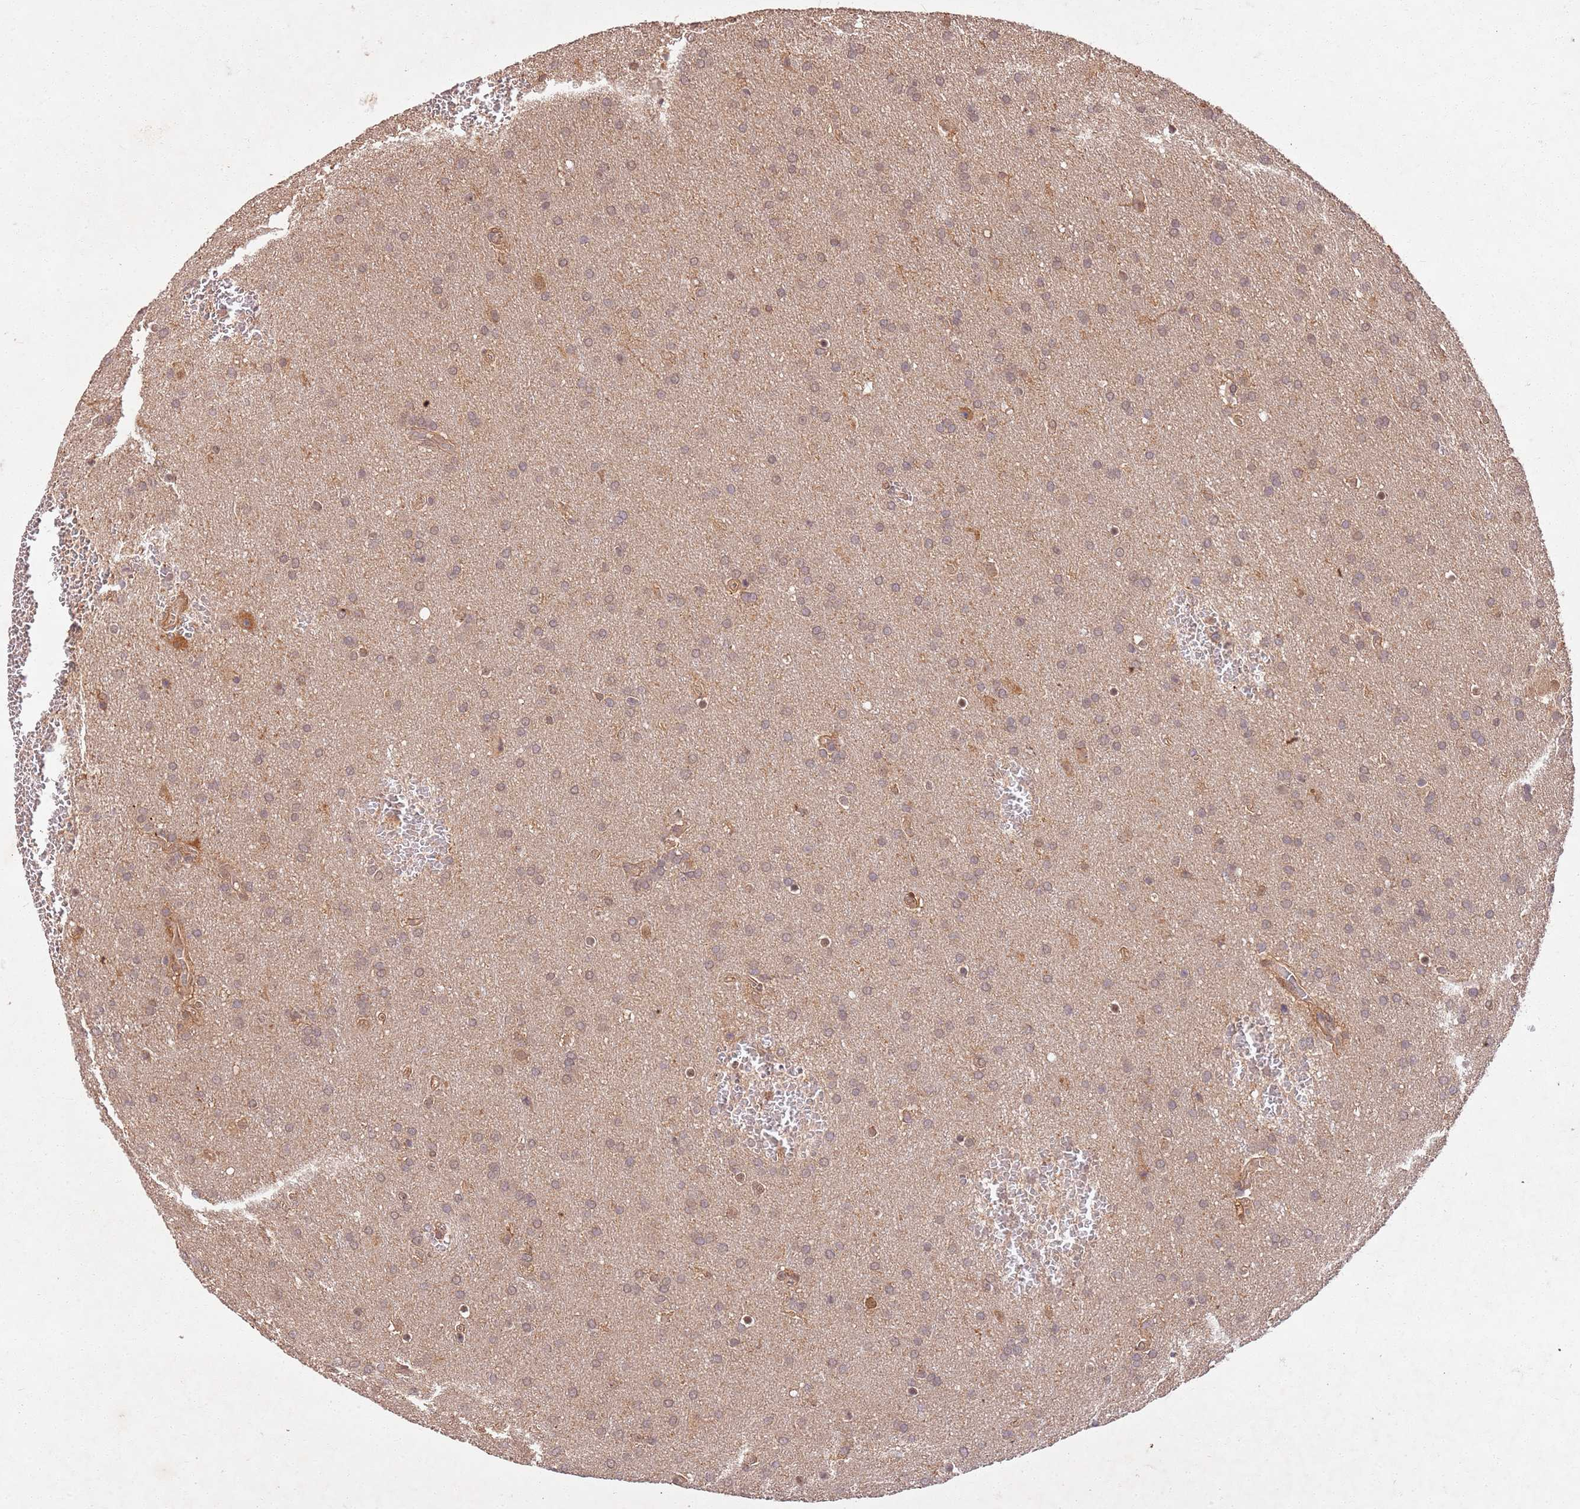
{"staining": {"intensity": "weak", "quantity": ">75%", "location": "cytoplasmic/membranous"}, "tissue": "glioma", "cell_type": "Tumor cells", "image_type": "cancer", "snomed": [{"axis": "morphology", "description": "Glioma, malignant, Low grade"}, {"axis": "topography", "description": "Brain"}], "caption": "Glioma stained with IHC shows weak cytoplasmic/membranous staining in about >75% of tumor cells.", "gene": "UBE3A", "patient": {"sex": "female", "age": 32}}